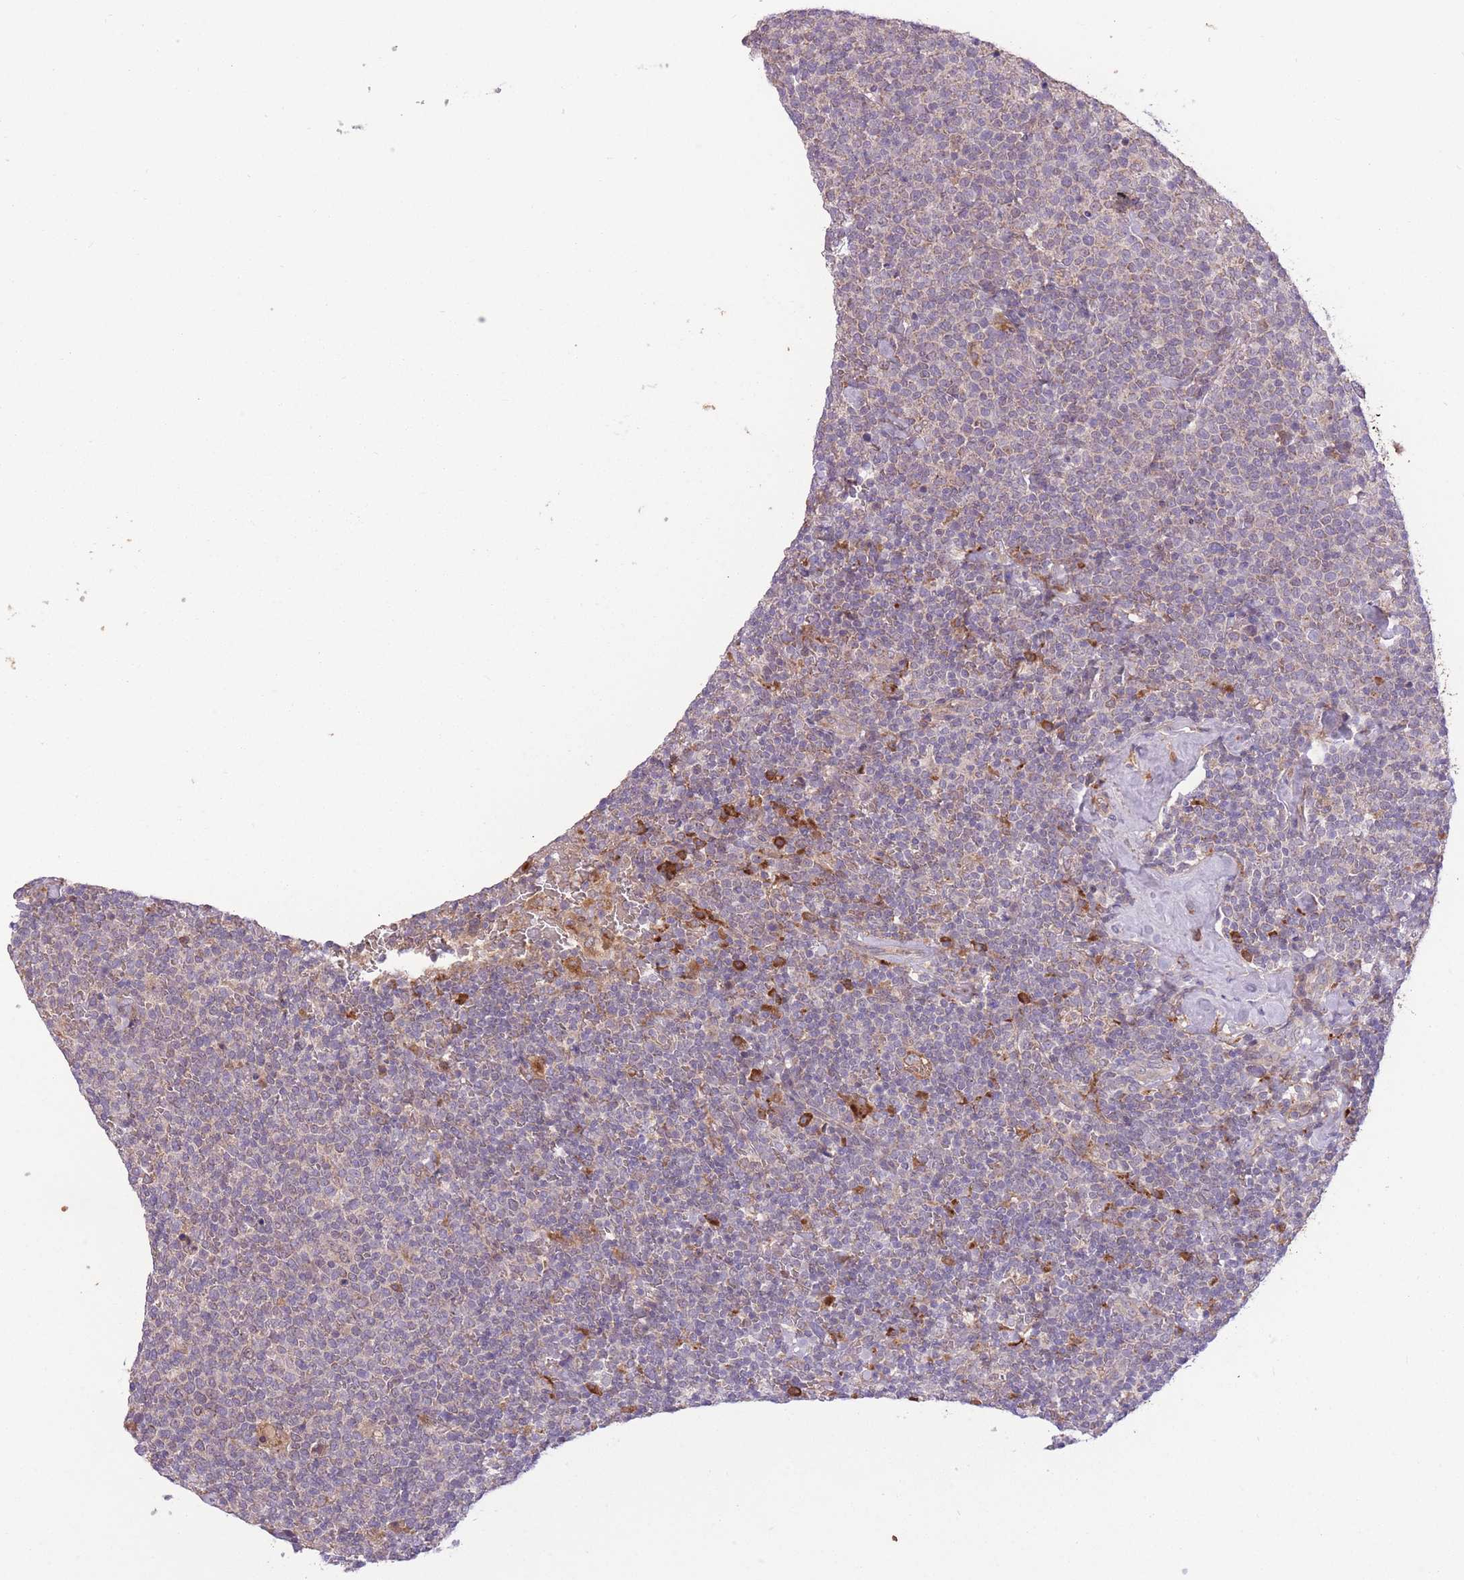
{"staining": {"intensity": "weak", "quantity": "25%-75%", "location": "cytoplasmic/membranous"}, "tissue": "lymphoma", "cell_type": "Tumor cells", "image_type": "cancer", "snomed": [{"axis": "morphology", "description": "Malignant lymphoma, non-Hodgkin's type, High grade"}, {"axis": "topography", "description": "Lymph node"}], "caption": "A brown stain shows weak cytoplasmic/membranous staining of a protein in lymphoma tumor cells. (DAB (3,3'-diaminobenzidine) IHC with brightfield microscopy, high magnification).", "gene": "POLR3F", "patient": {"sex": "male", "age": 61}}